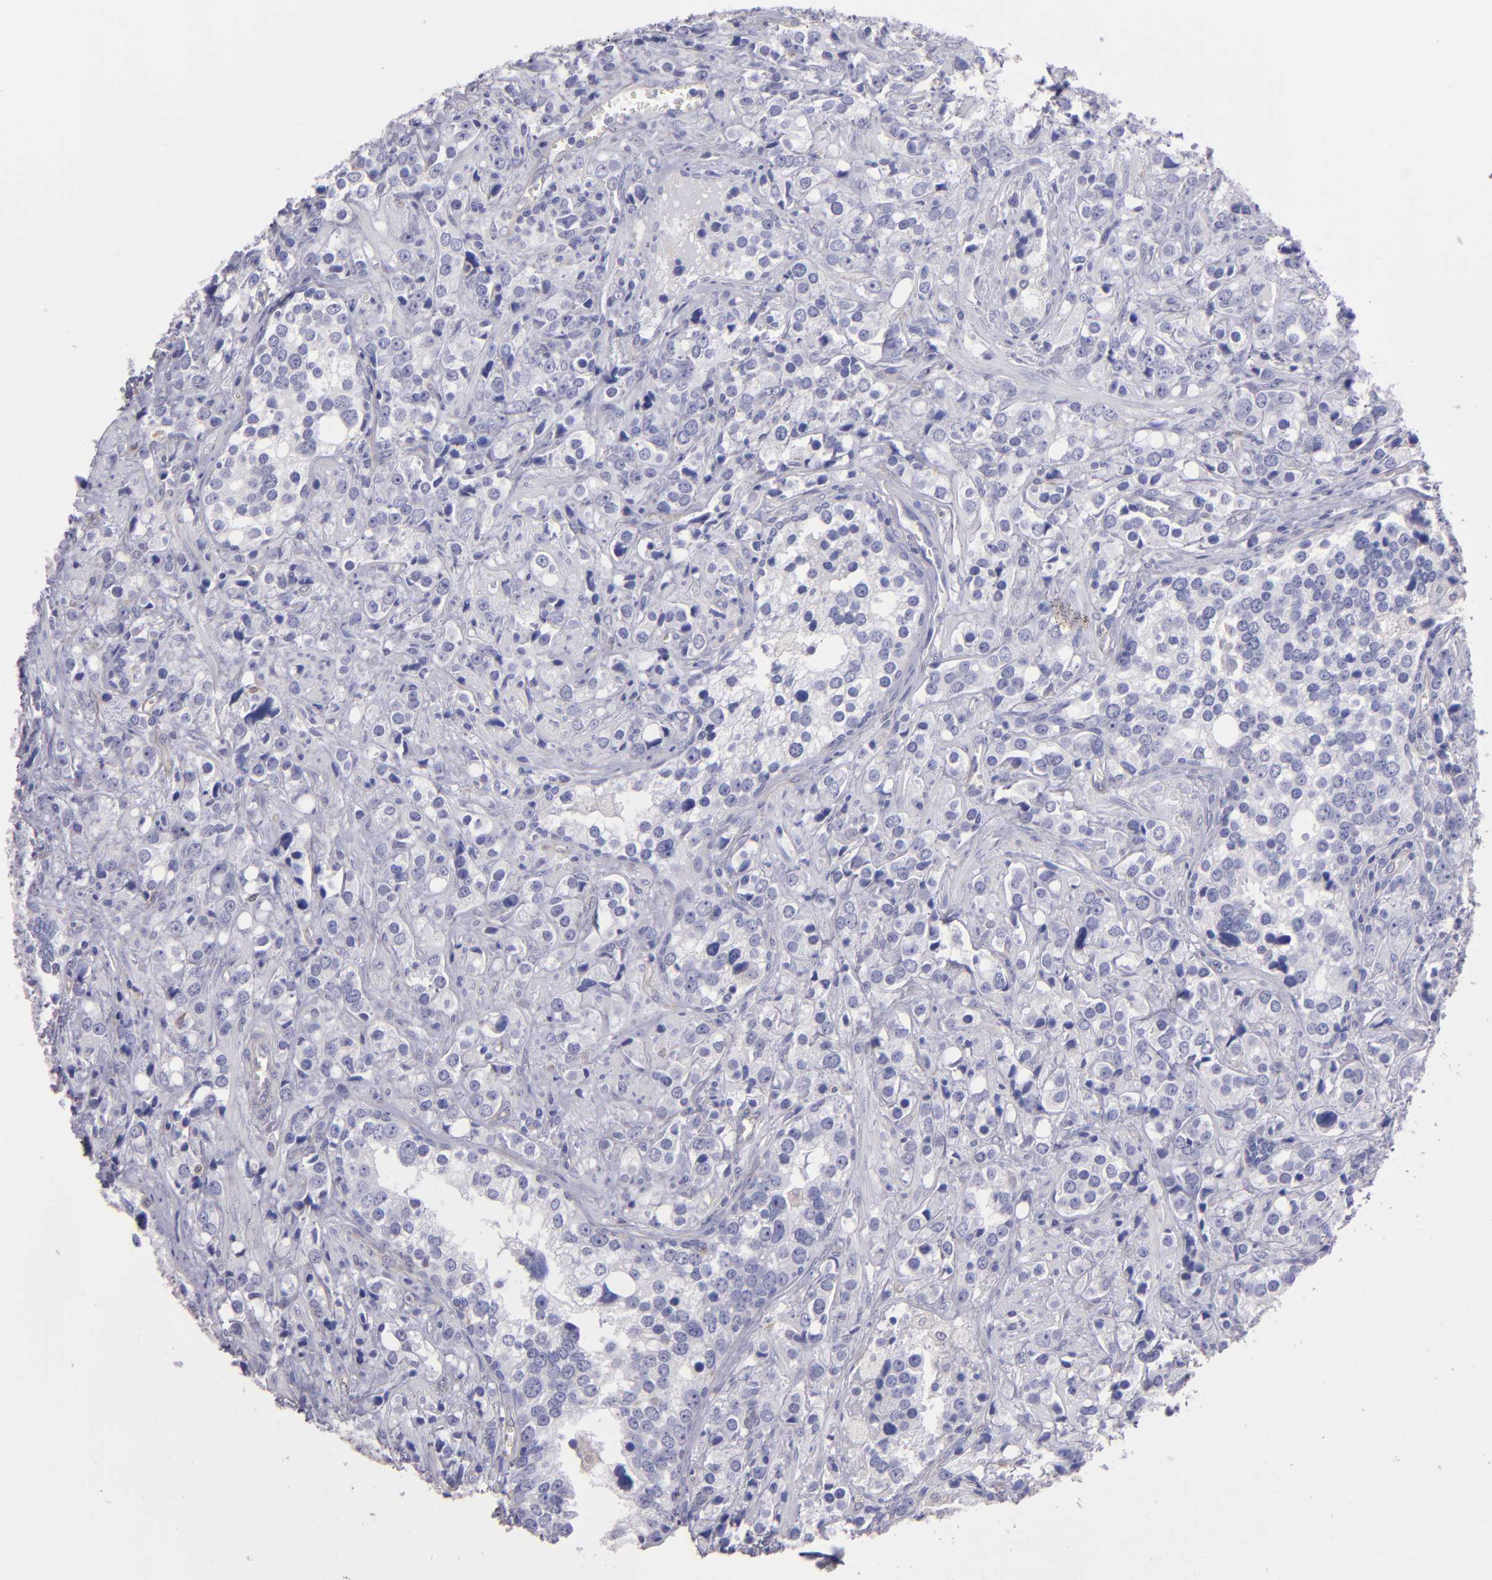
{"staining": {"intensity": "negative", "quantity": "none", "location": "none"}, "tissue": "prostate cancer", "cell_type": "Tumor cells", "image_type": "cancer", "snomed": [{"axis": "morphology", "description": "Adenocarcinoma, High grade"}, {"axis": "topography", "description": "Prostate"}], "caption": "Immunohistochemistry (IHC) micrograph of neoplastic tissue: prostate cancer stained with DAB demonstrates no significant protein positivity in tumor cells.", "gene": "TG", "patient": {"sex": "male", "age": 71}}